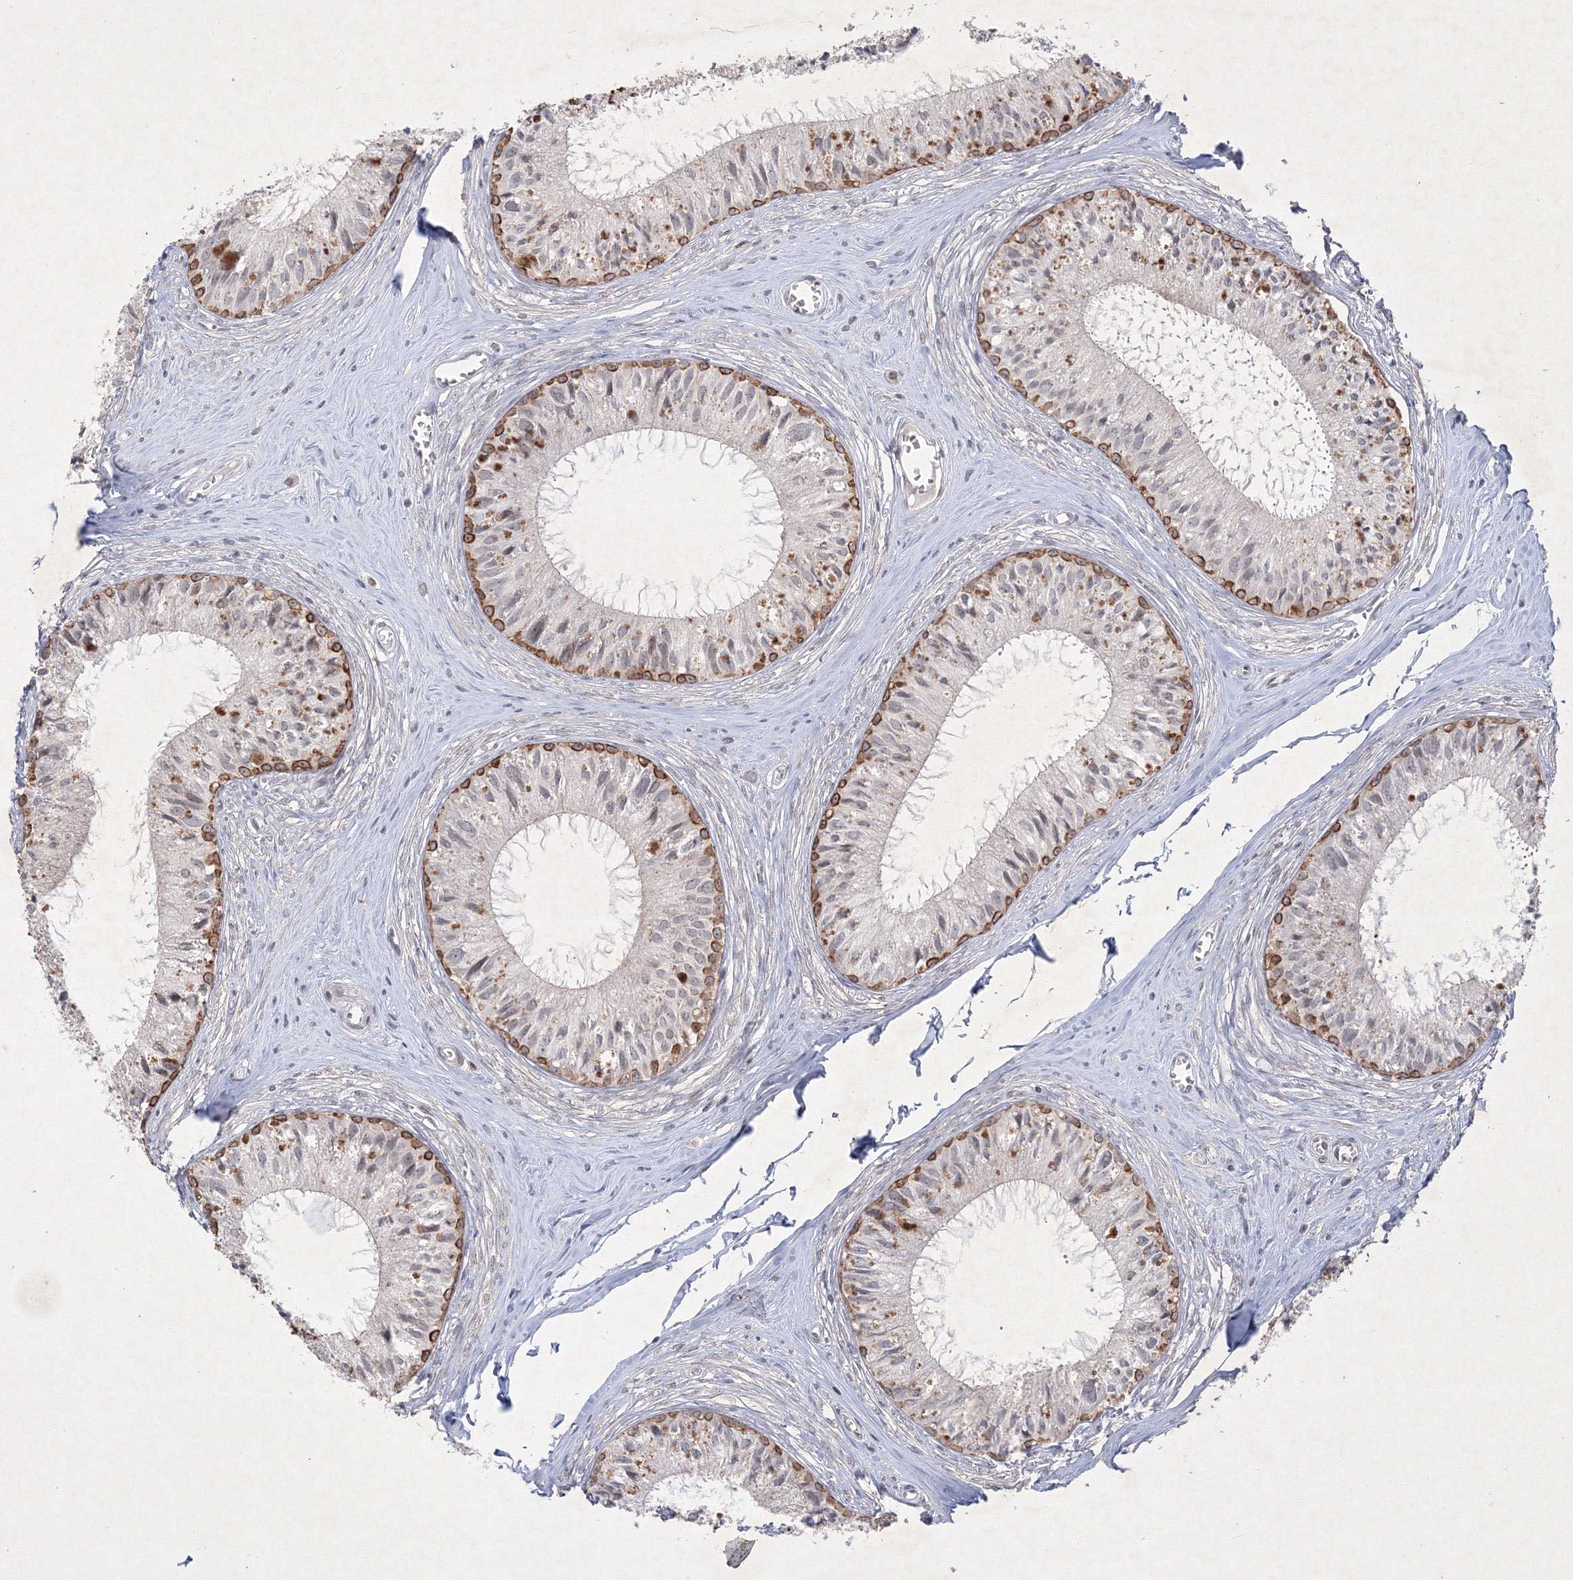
{"staining": {"intensity": "strong", "quantity": "25%-75%", "location": "cytoplasmic/membranous"}, "tissue": "epididymis", "cell_type": "Glandular cells", "image_type": "normal", "snomed": [{"axis": "morphology", "description": "Normal tissue, NOS"}, {"axis": "topography", "description": "Epididymis"}], "caption": "Glandular cells show high levels of strong cytoplasmic/membranous positivity in about 25%-75% of cells in unremarkable human epididymis. Immunohistochemistry (ihc) stains the protein of interest in brown and the nuclei are stained blue.", "gene": "NXPE3", "patient": {"sex": "male", "age": 36}}